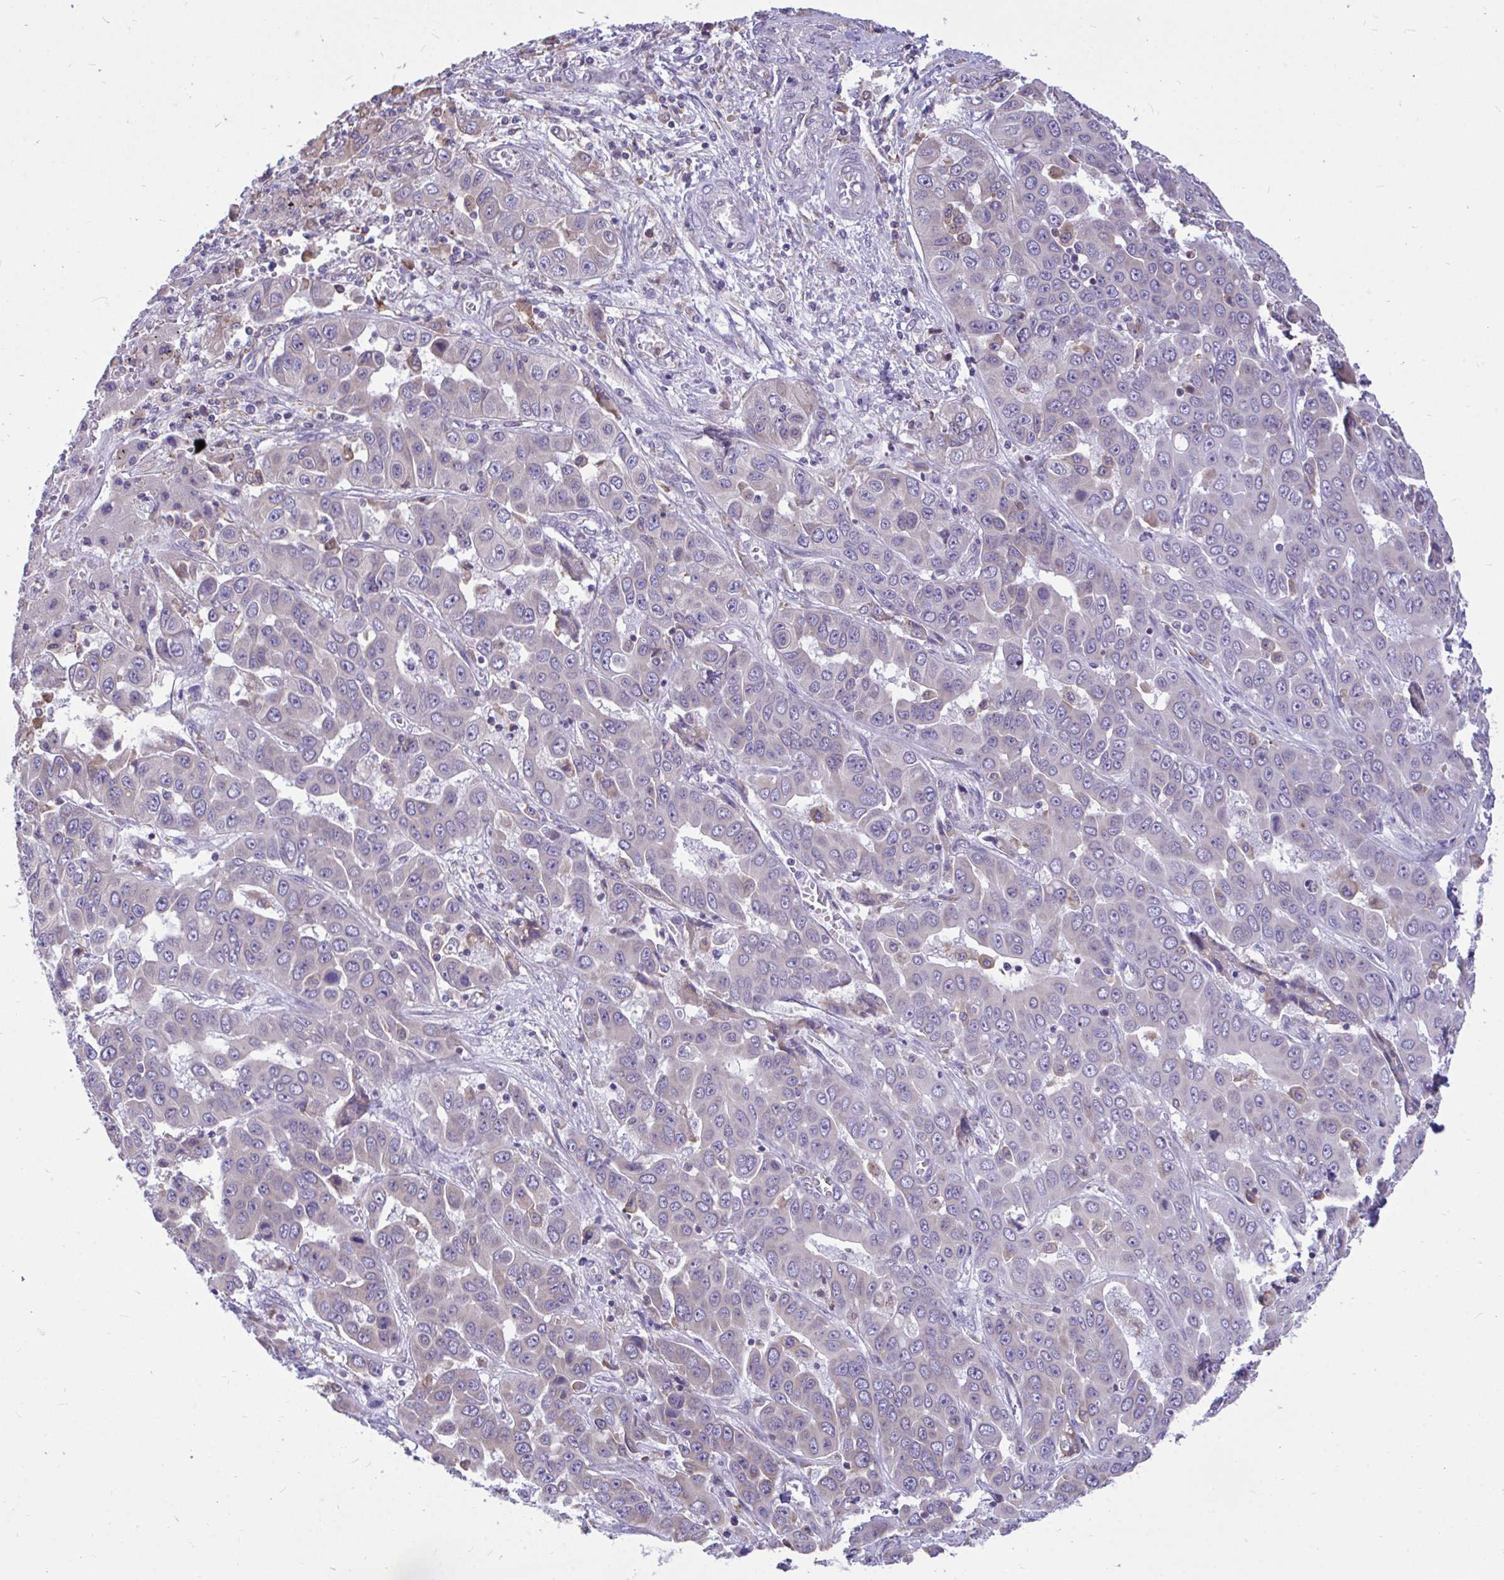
{"staining": {"intensity": "negative", "quantity": "none", "location": "none"}, "tissue": "liver cancer", "cell_type": "Tumor cells", "image_type": "cancer", "snomed": [{"axis": "morphology", "description": "Cholangiocarcinoma"}, {"axis": "topography", "description": "Liver"}], "caption": "Image shows no protein positivity in tumor cells of liver cholangiocarcinoma tissue.", "gene": "PIGK", "patient": {"sex": "female", "age": 52}}